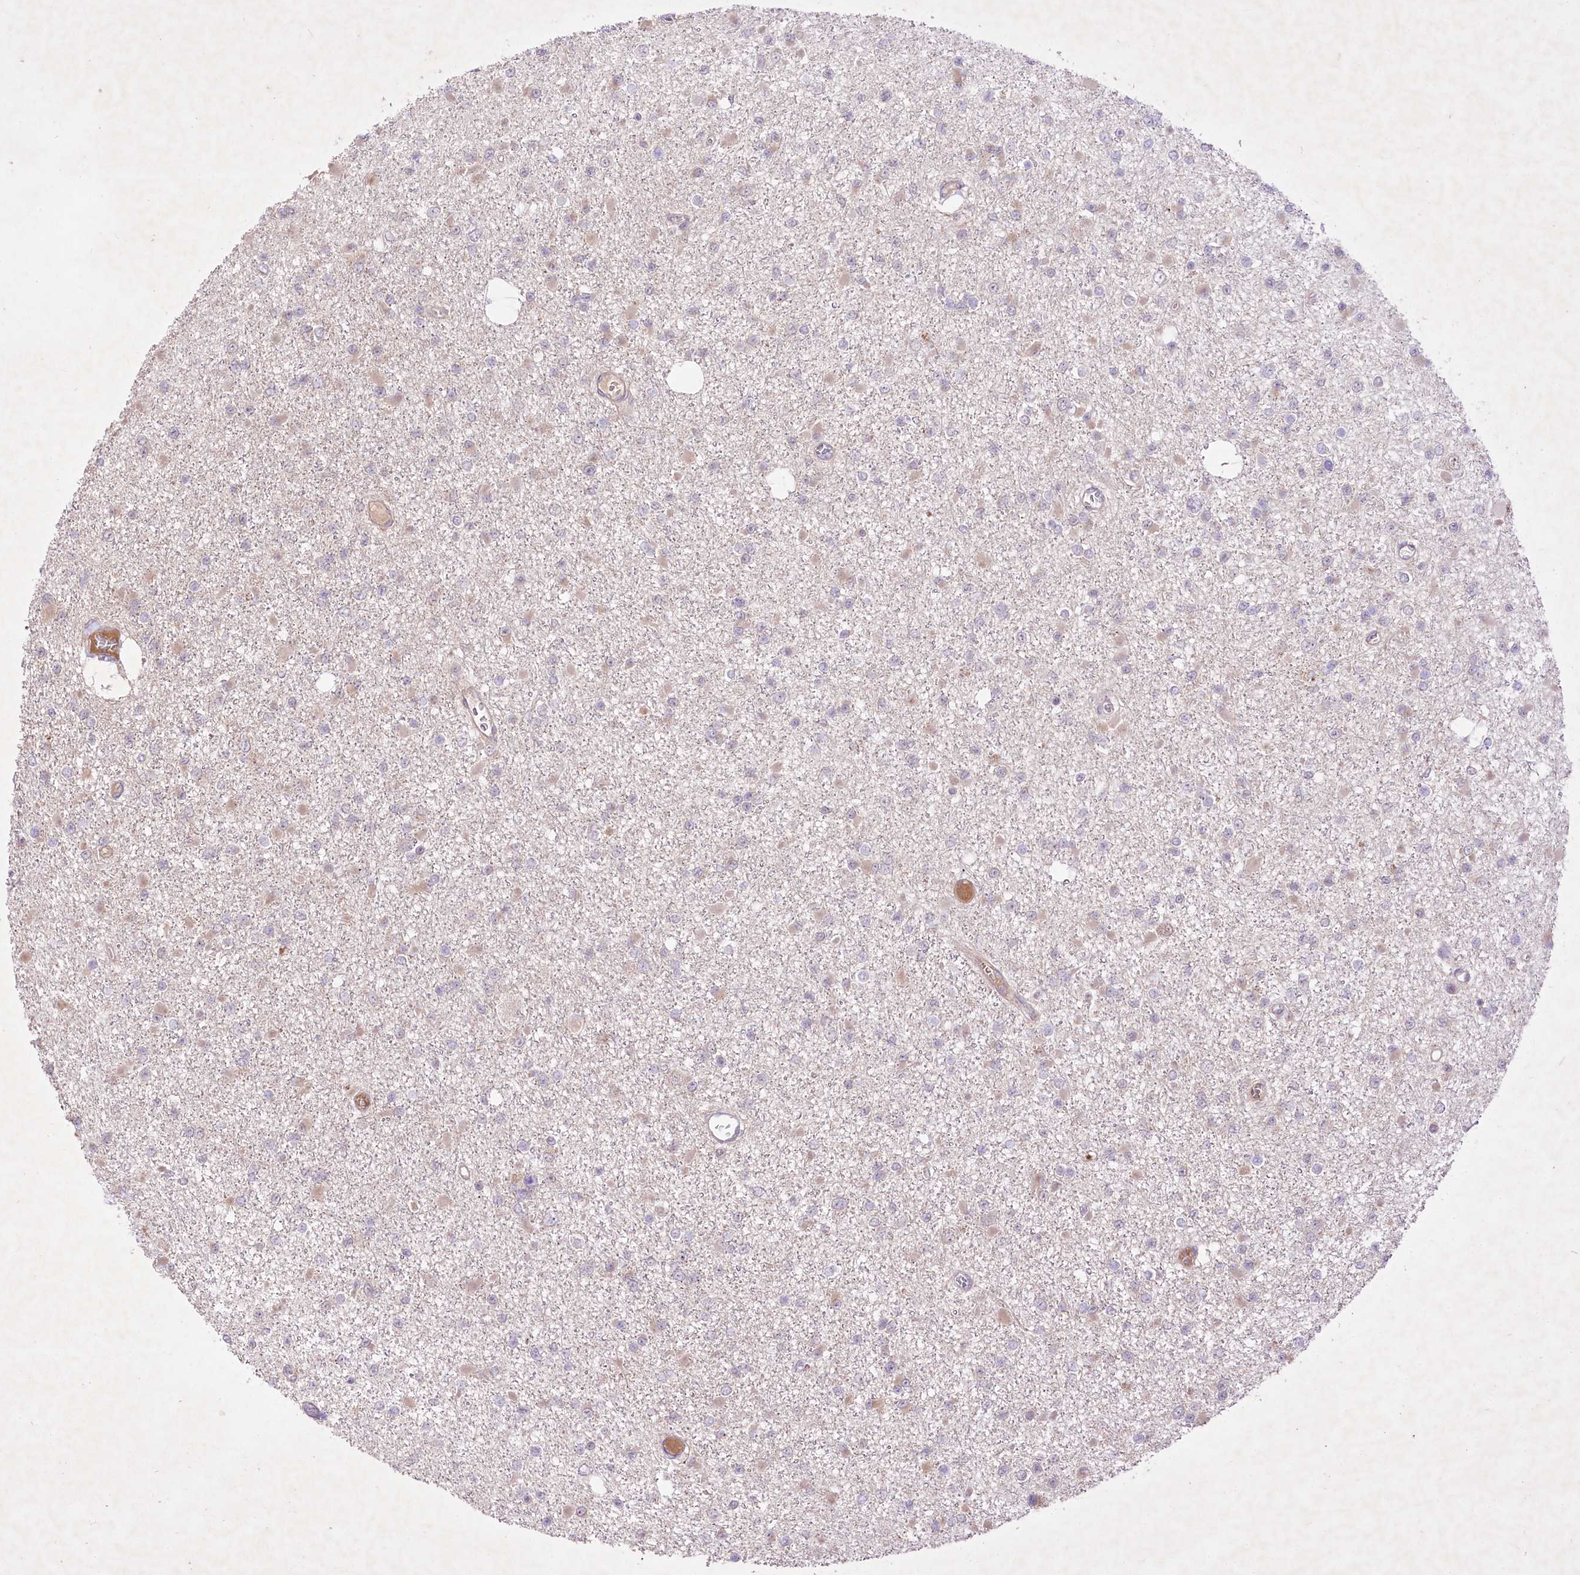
{"staining": {"intensity": "negative", "quantity": "none", "location": "none"}, "tissue": "glioma", "cell_type": "Tumor cells", "image_type": "cancer", "snomed": [{"axis": "morphology", "description": "Glioma, malignant, Low grade"}, {"axis": "topography", "description": "Brain"}], "caption": "Histopathology image shows no protein staining in tumor cells of malignant glioma (low-grade) tissue. (Stains: DAB (3,3'-diaminobenzidine) immunohistochemistry (IHC) with hematoxylin counter stain, Microscopy: brightfield microscopy at high magnification).", "gene": "HELT", "patient": {"sex": "female", "age": 22}}